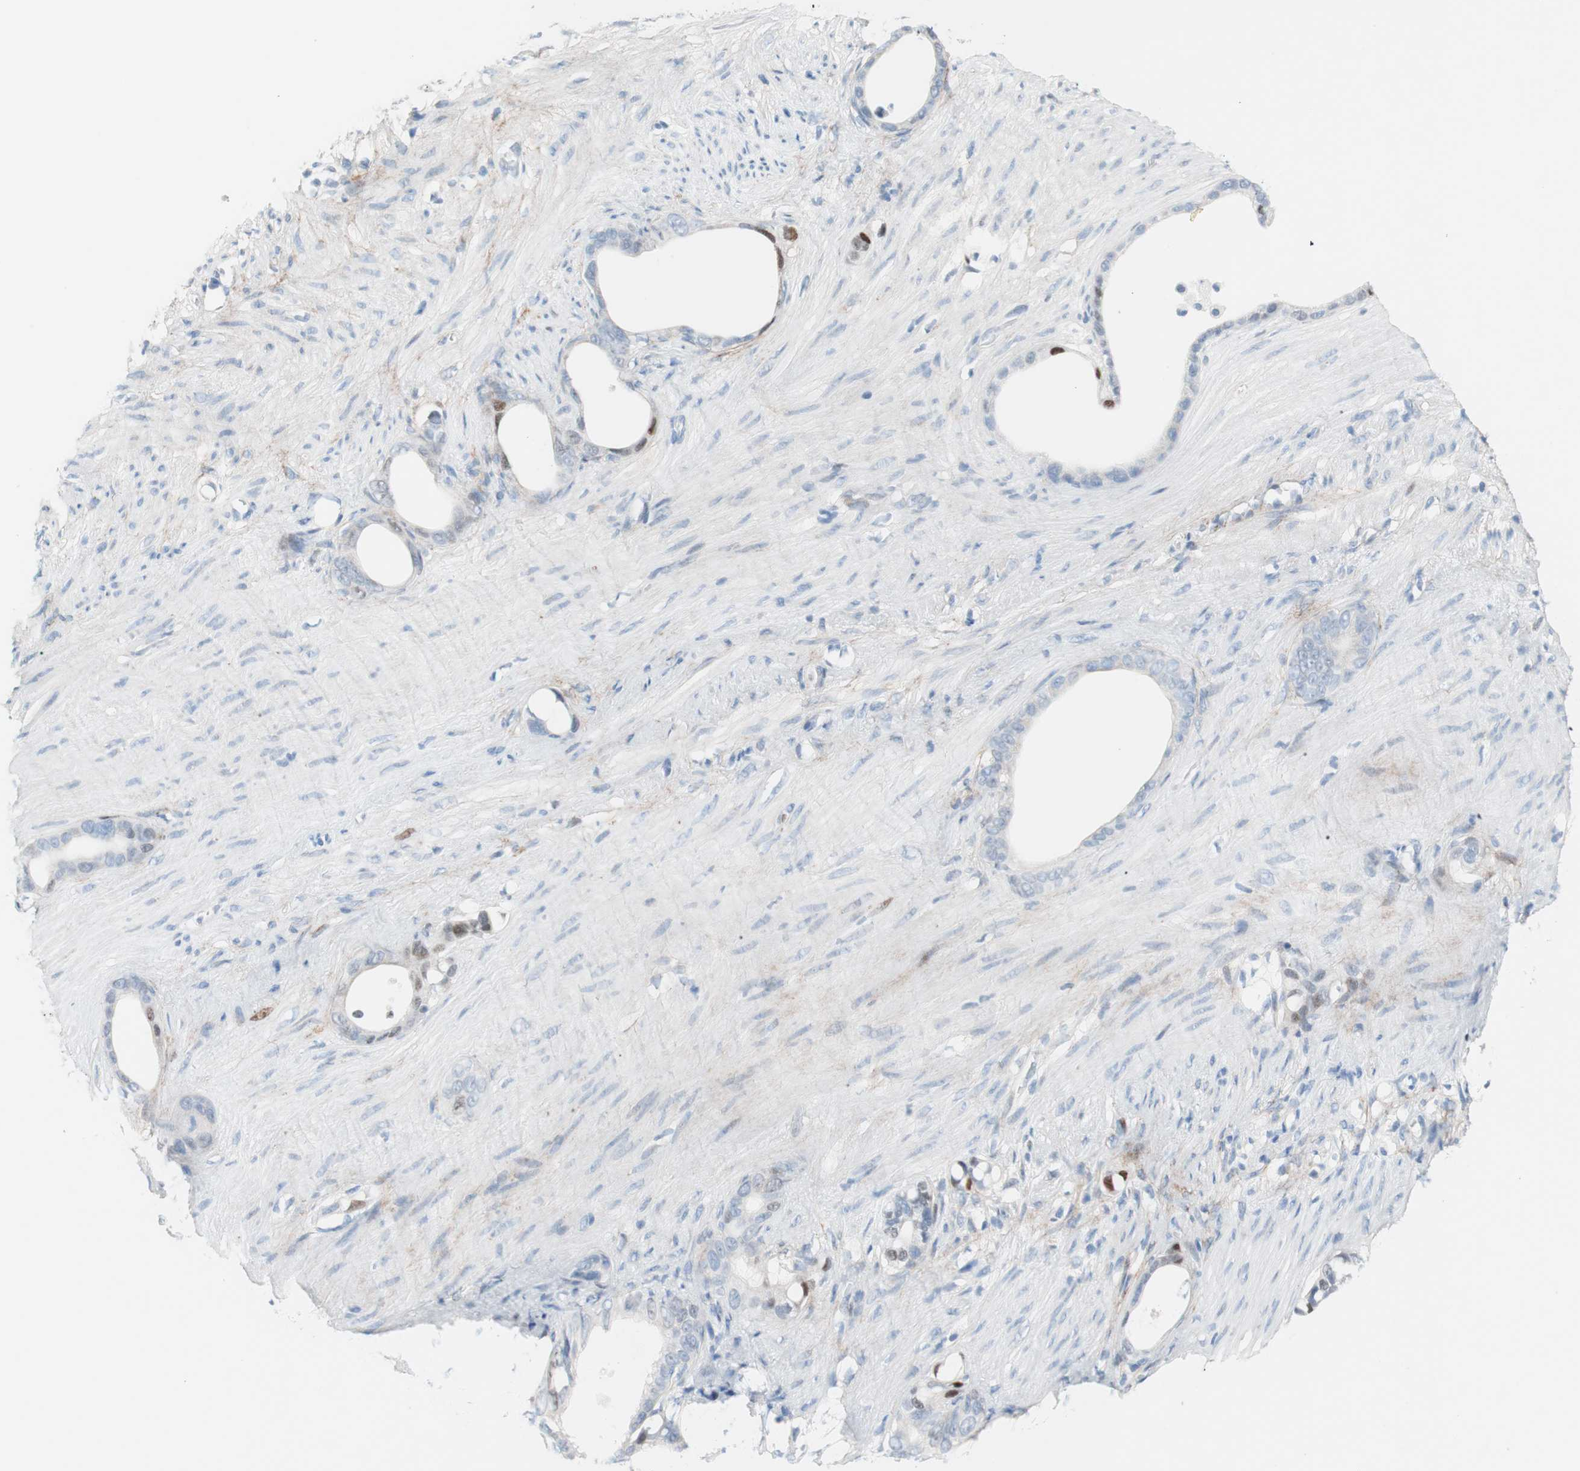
{"staining": {"intensity": "weak", "quantity": "<25%", "location": "nuclear"}, "tissue": "stomach cancer", "cell_type": "Tumor cells", "image_type": "cancer", "snomed": [{"axis": "morphology", "description": "Adenocarcinoma, NOS"}, {"axis": "topography", "description": "Stomach"}], "caption": "Tumor cells are negative for protein expression in human stomach cancer.", "gene": "FOSL1", "patient": {"sex": "female", "age": 75}}